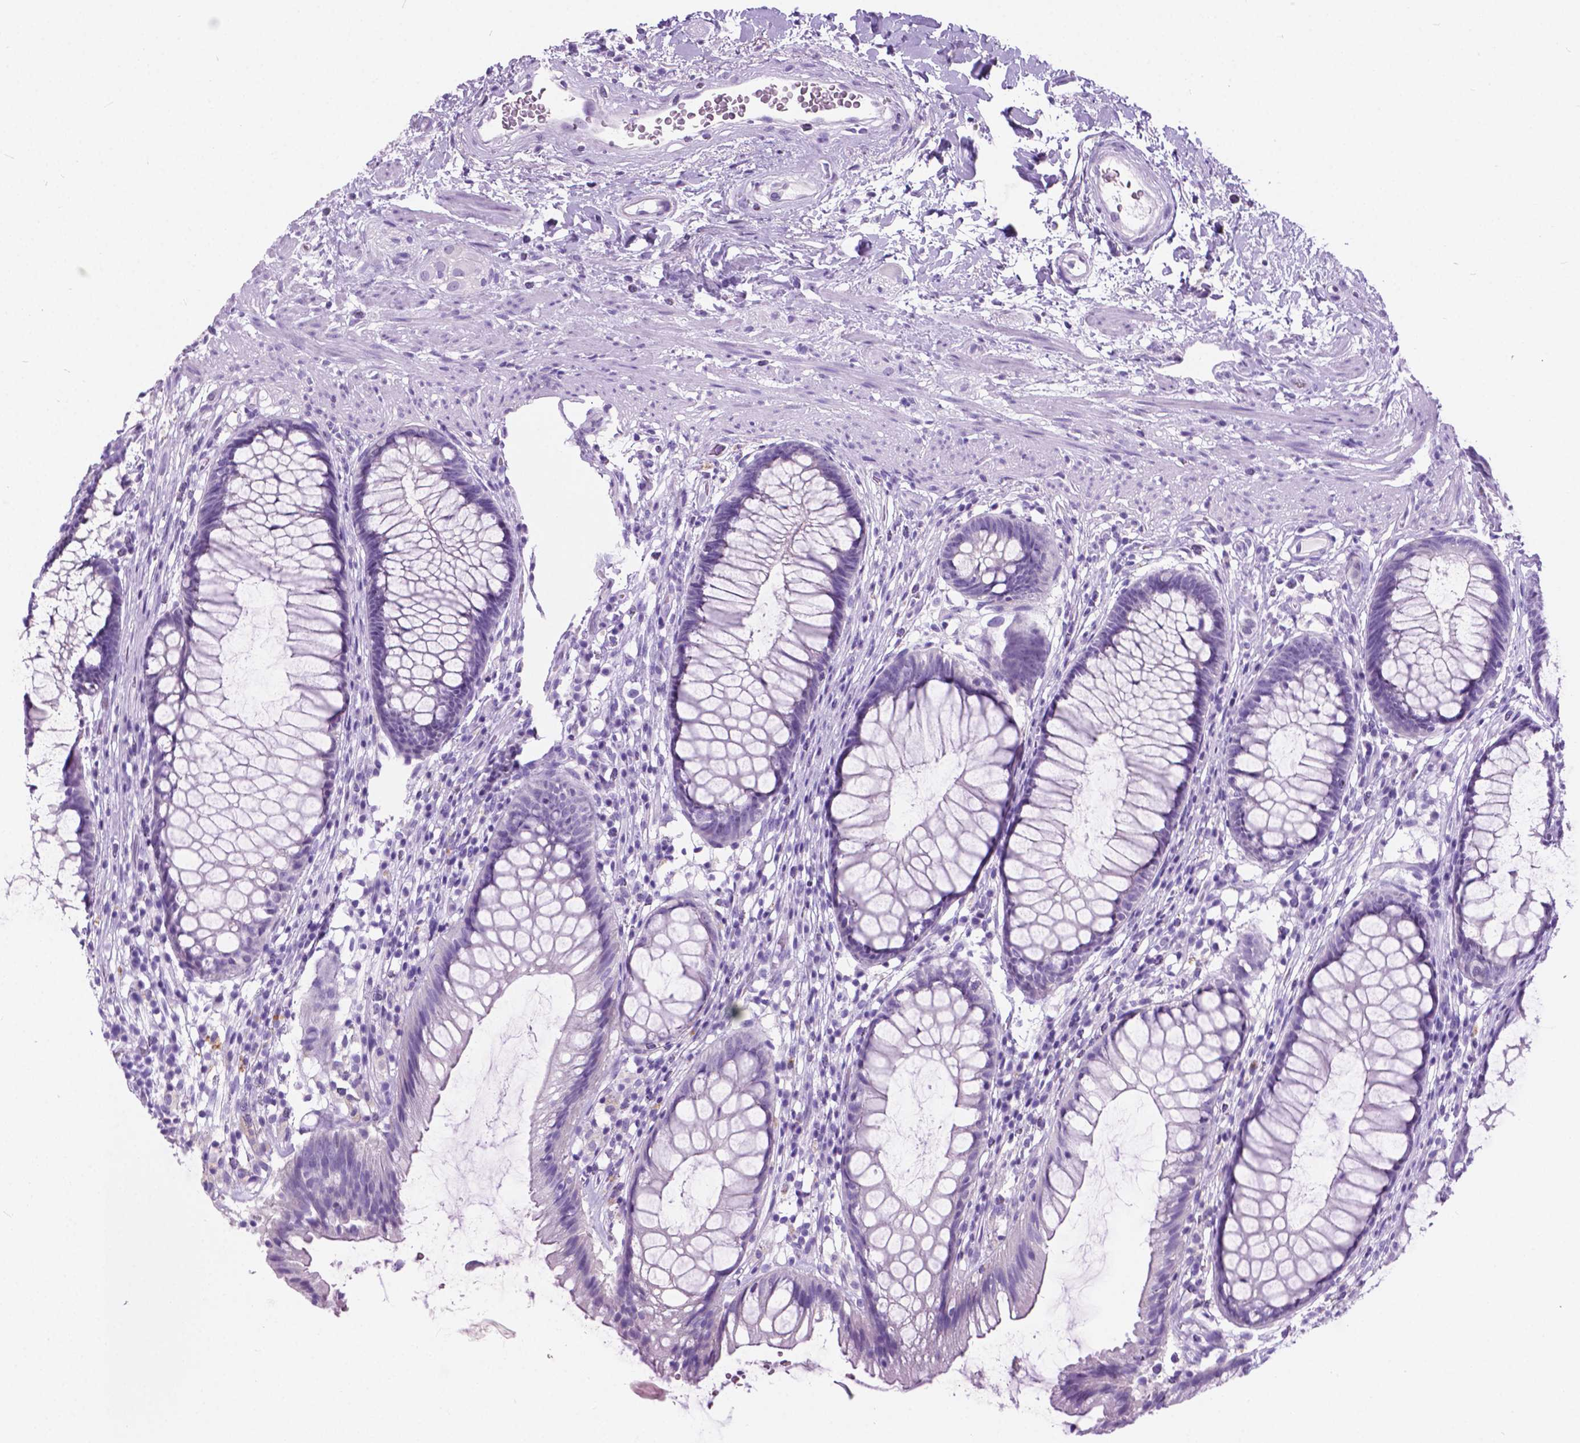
{"staining": {"intensity": "negative", "quantity": "none", "location": "none"}, "tissue": "rectum", "cell_type": "Glandular cells", "image_type": "normal", "snomed": [{"axis": "morphology", "description": "Normal tissue, NOS"}, {"axis": "topography", "description": "Smooth muscle"}, {"axis": "topography", "description": "Rectum"}], "caption": "A photomicrograph of rectum stained for a protein reveals no brown staining in glandular cells.", "gene": "ARMS2", "patient": {"sex": "male", "age": 53}}